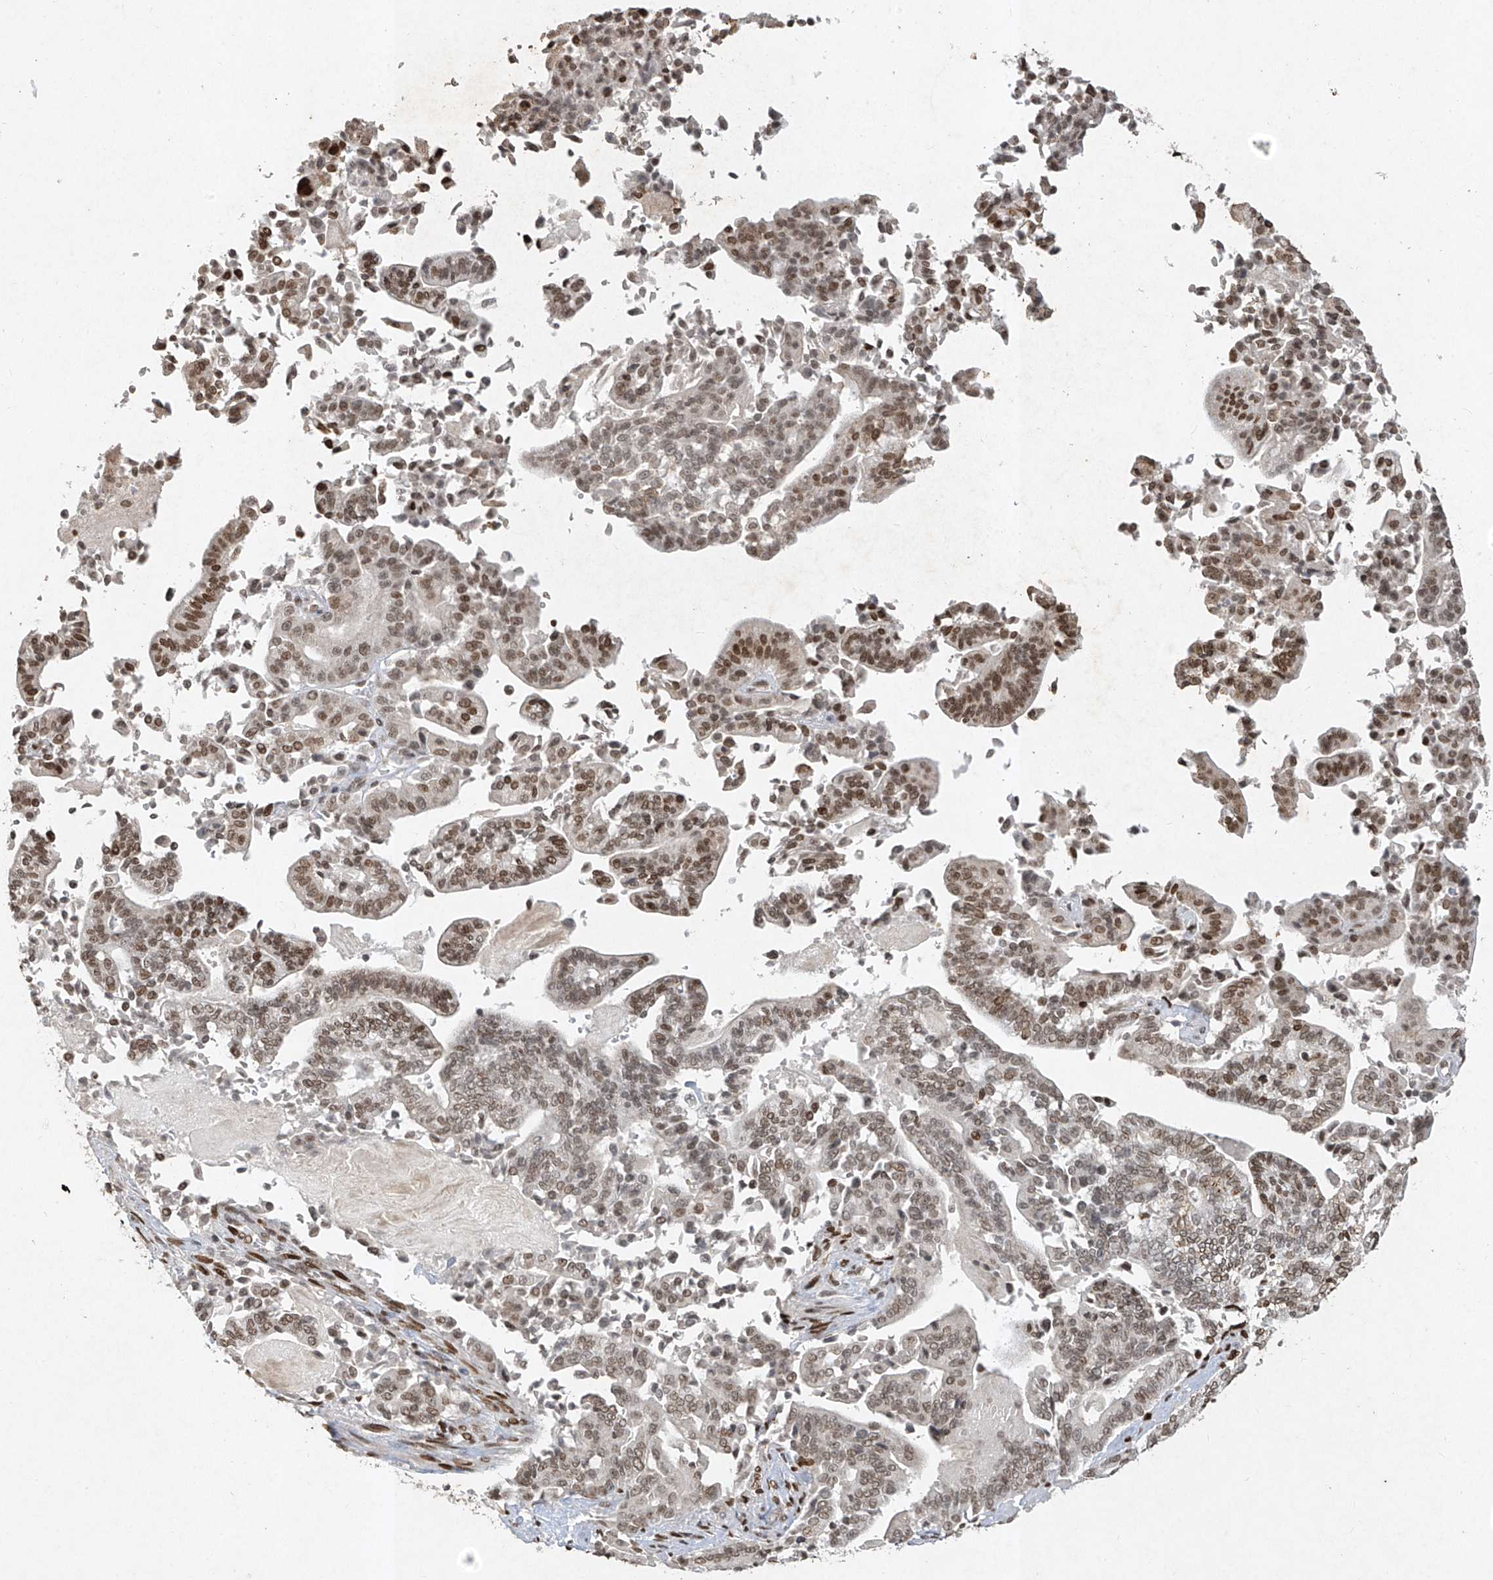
{"staining": {"intensity": "moderate", "quantity": ">75%", "location": "nuclear"}, "tissue": "pancreatic cancer", "cell_type": "Tumor cells", "image_type": "cancer", "snomed": [{"axis": "morphology", "description": "Normal tissue, NOS"}, {"axis": "morphology", "description": "Adenocarcinoma, NOS"}, {"axis": "topography", "description": "Pancreas"}], "caption": "An image showing moderate nuclear expression in approximately >75% of tumor cells in adenocarcinoma (pancreatic), as visualized by brown immunohistochemical staining.", "gene": "ATRIP", "patient": {"sex": "male", "age": 63}}